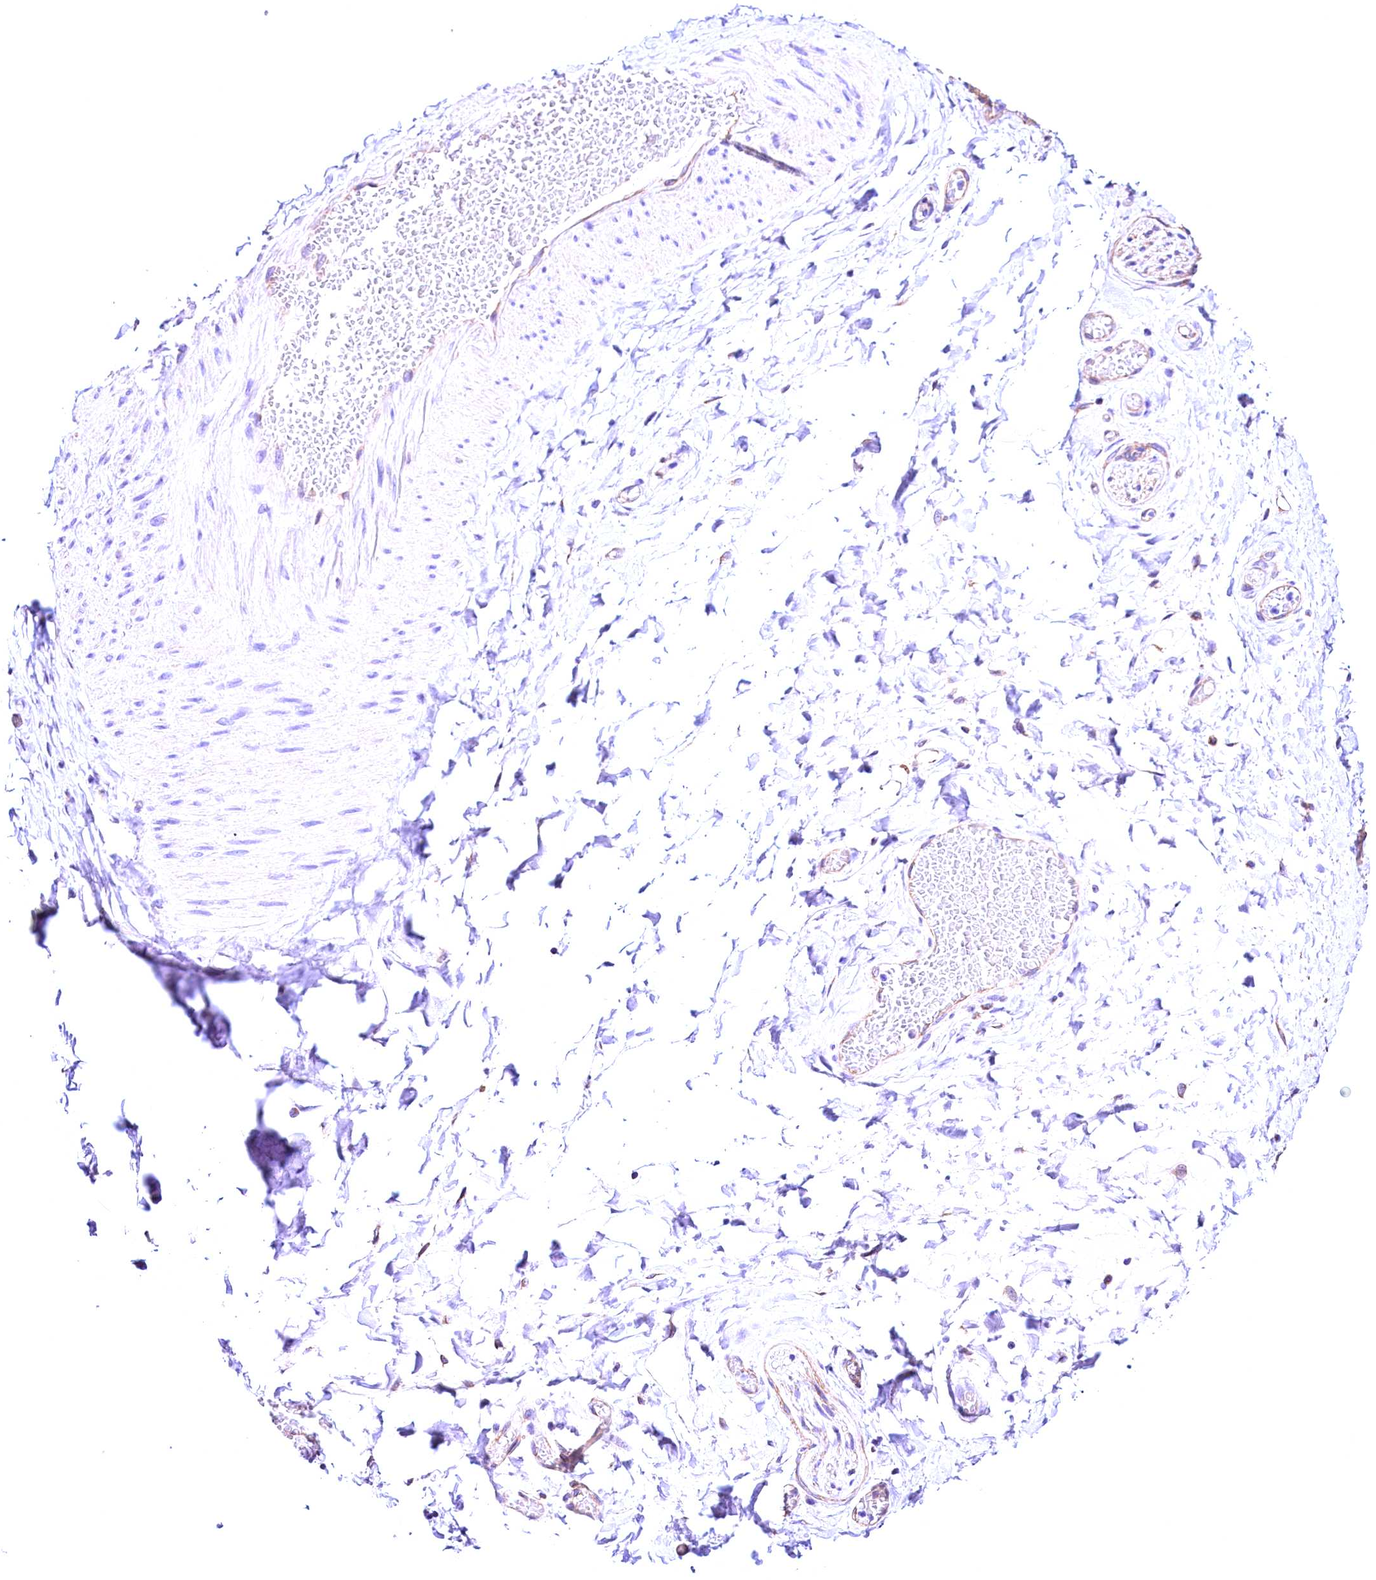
{"staining": {"intensity": "negative", "quantity": "none", "location": "none"}, "tissue": "adipose tissue", "cell_type": "Adipocytes", "image_type": "normal", "snomed": [{"axis": "morphology", "description": "Normal tissue, NOS"}, {"axis": "topography", "description": "Salivary gland"}, {"axis": "topography", "description": "Peripheral nerve tissue"}], "caption": "Human adipose tissue stained for a protein using immunohistochemistry (IHC) demonstrates no expression in adipocytes.", "gene": "ACAA2", "patient": {"sex": "male", "age": 62}}